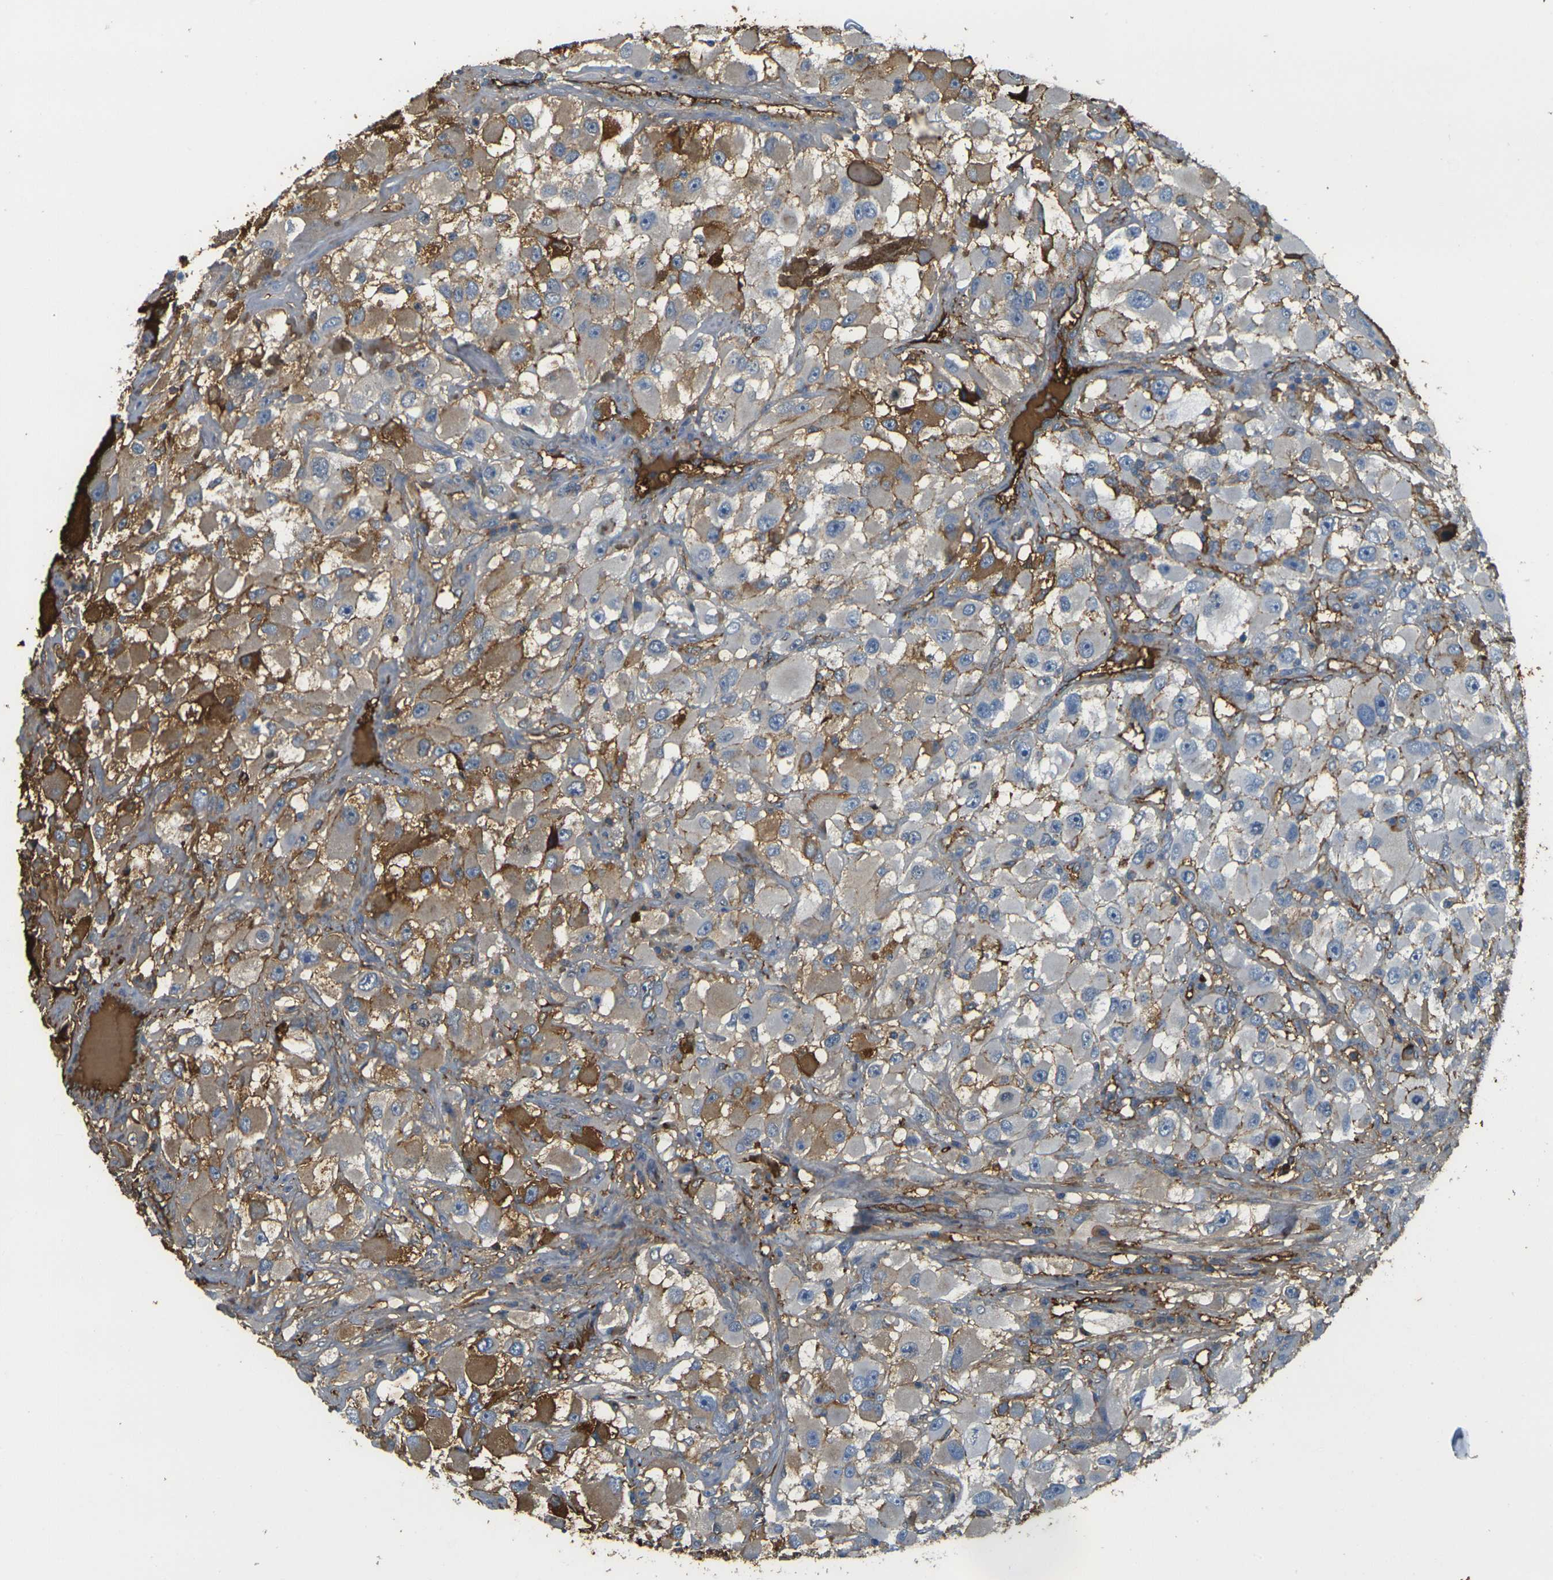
{"staining": {"intensity": "moderate", "quantity": "25%-75%", "location": "cytoplasmic/membranous"}, "tissue": "renal cancer", "cell_type": "Tumor cells", "image_type": "cancer", "snomed": [{"axis": "morphology", "description": "Adenocarcinoma, NOS"}, {"axis": "topography", "description": "Kidney"}], "caption": "Protein staining of renal cancer (adenocarcinoma) tissue demonstrates moderate cytoplasmic/membranous staining in about 25%-75% of tumor cells. Nuclei are stained in blue.", "gene": "PLCD1", "patient": {"sex": "female", "age": 52}}